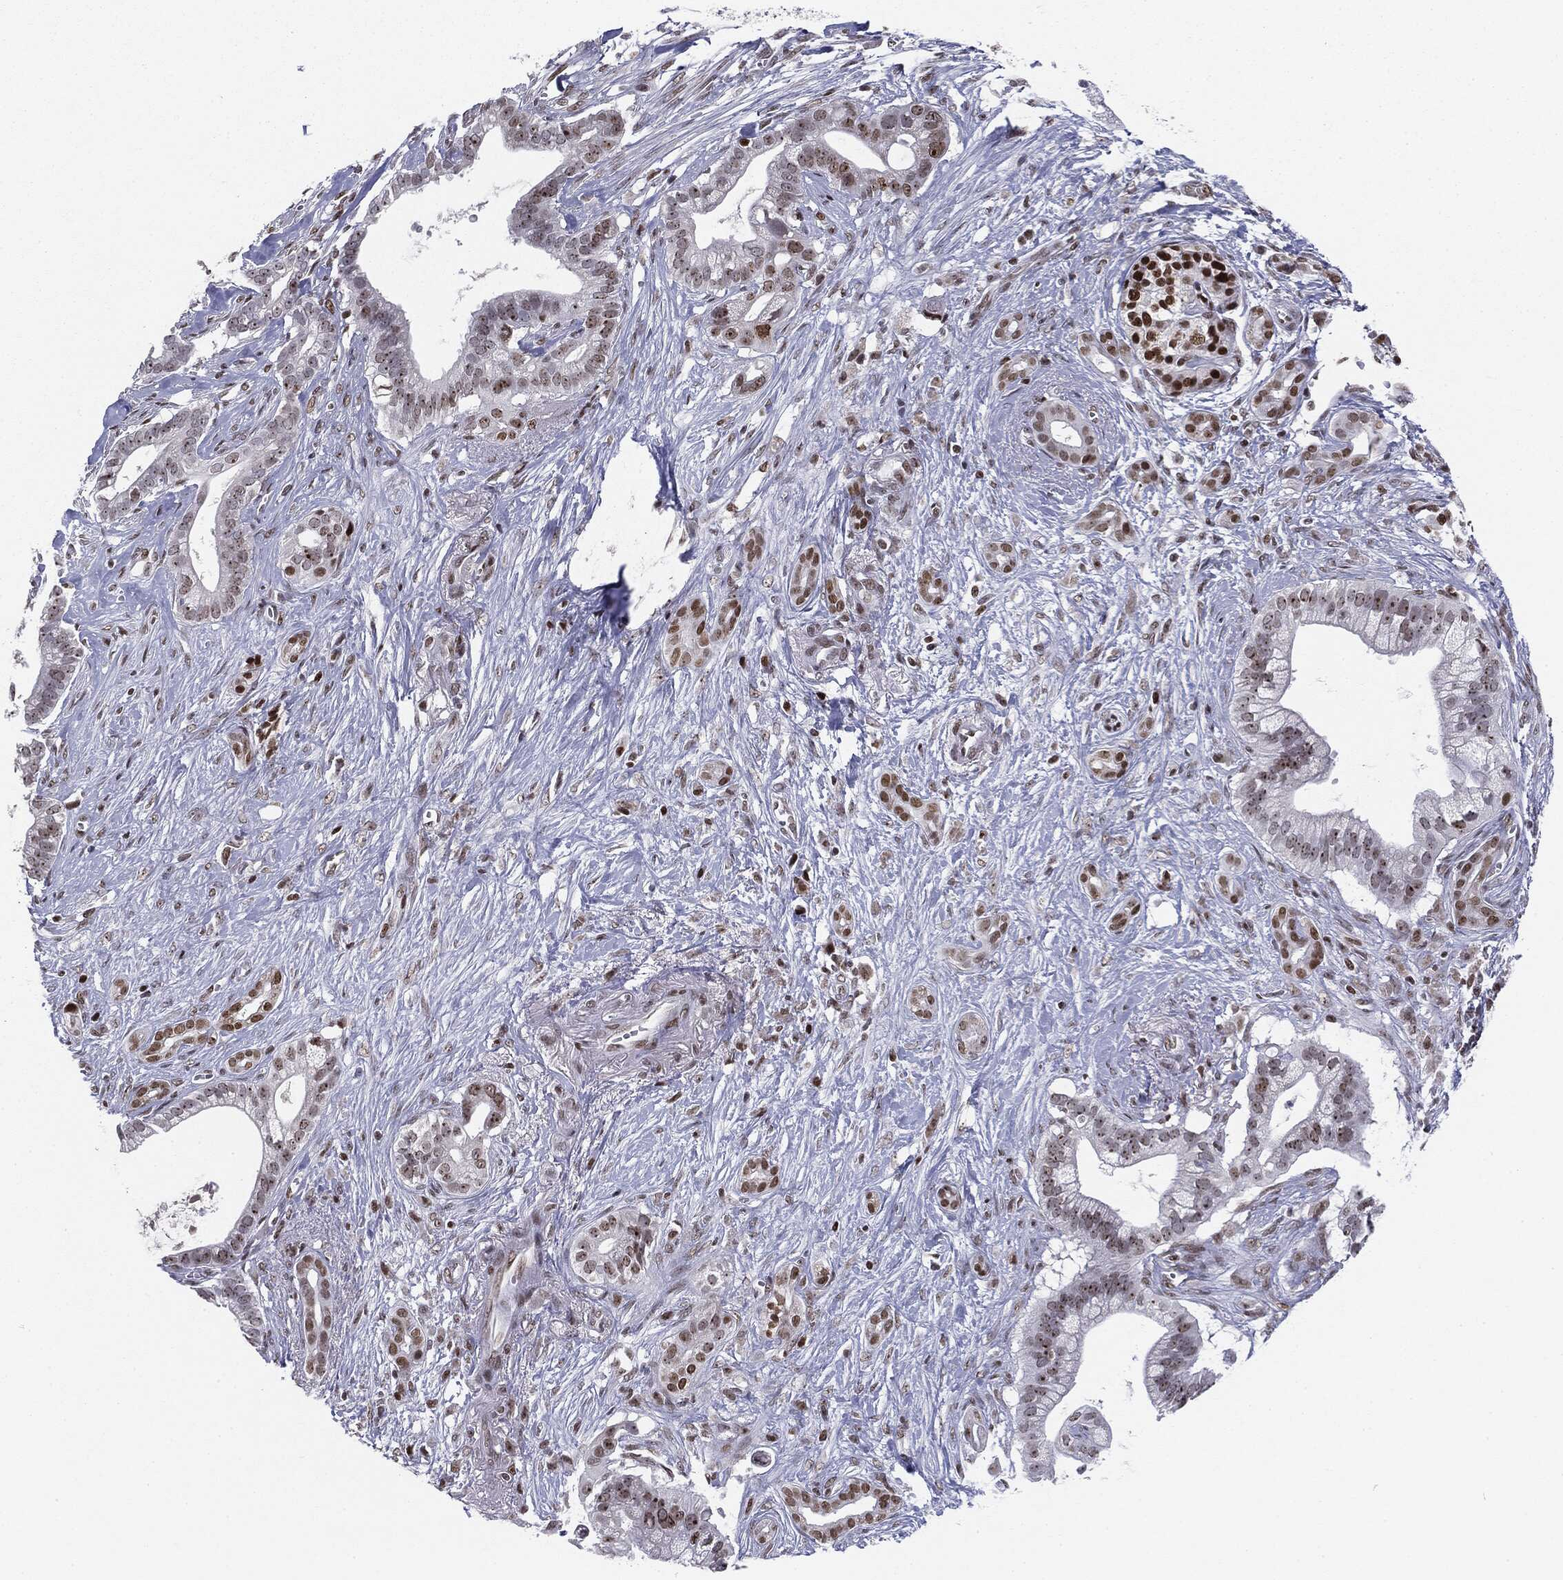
{"staining": {"intensity": "strong", "quantity": "<25%", "location": "nuclear"}, "tissue": "pancreatic cancer", "cell_type": "Tumor cells", "image_type": "cancer", "snomed": [{"axis": "morphology", "description": "Adenocarcinoma, NOS"}, {"axis": "topography", "description": "Pancreas"}], "caption": "The image exhibits a brown stain indicating the presence of a protein in the nuclear of tumor cells in pancreatic adenocarcinoma.", "gene": "MDC1", "patient": {"sex": "male", "age": 61}}